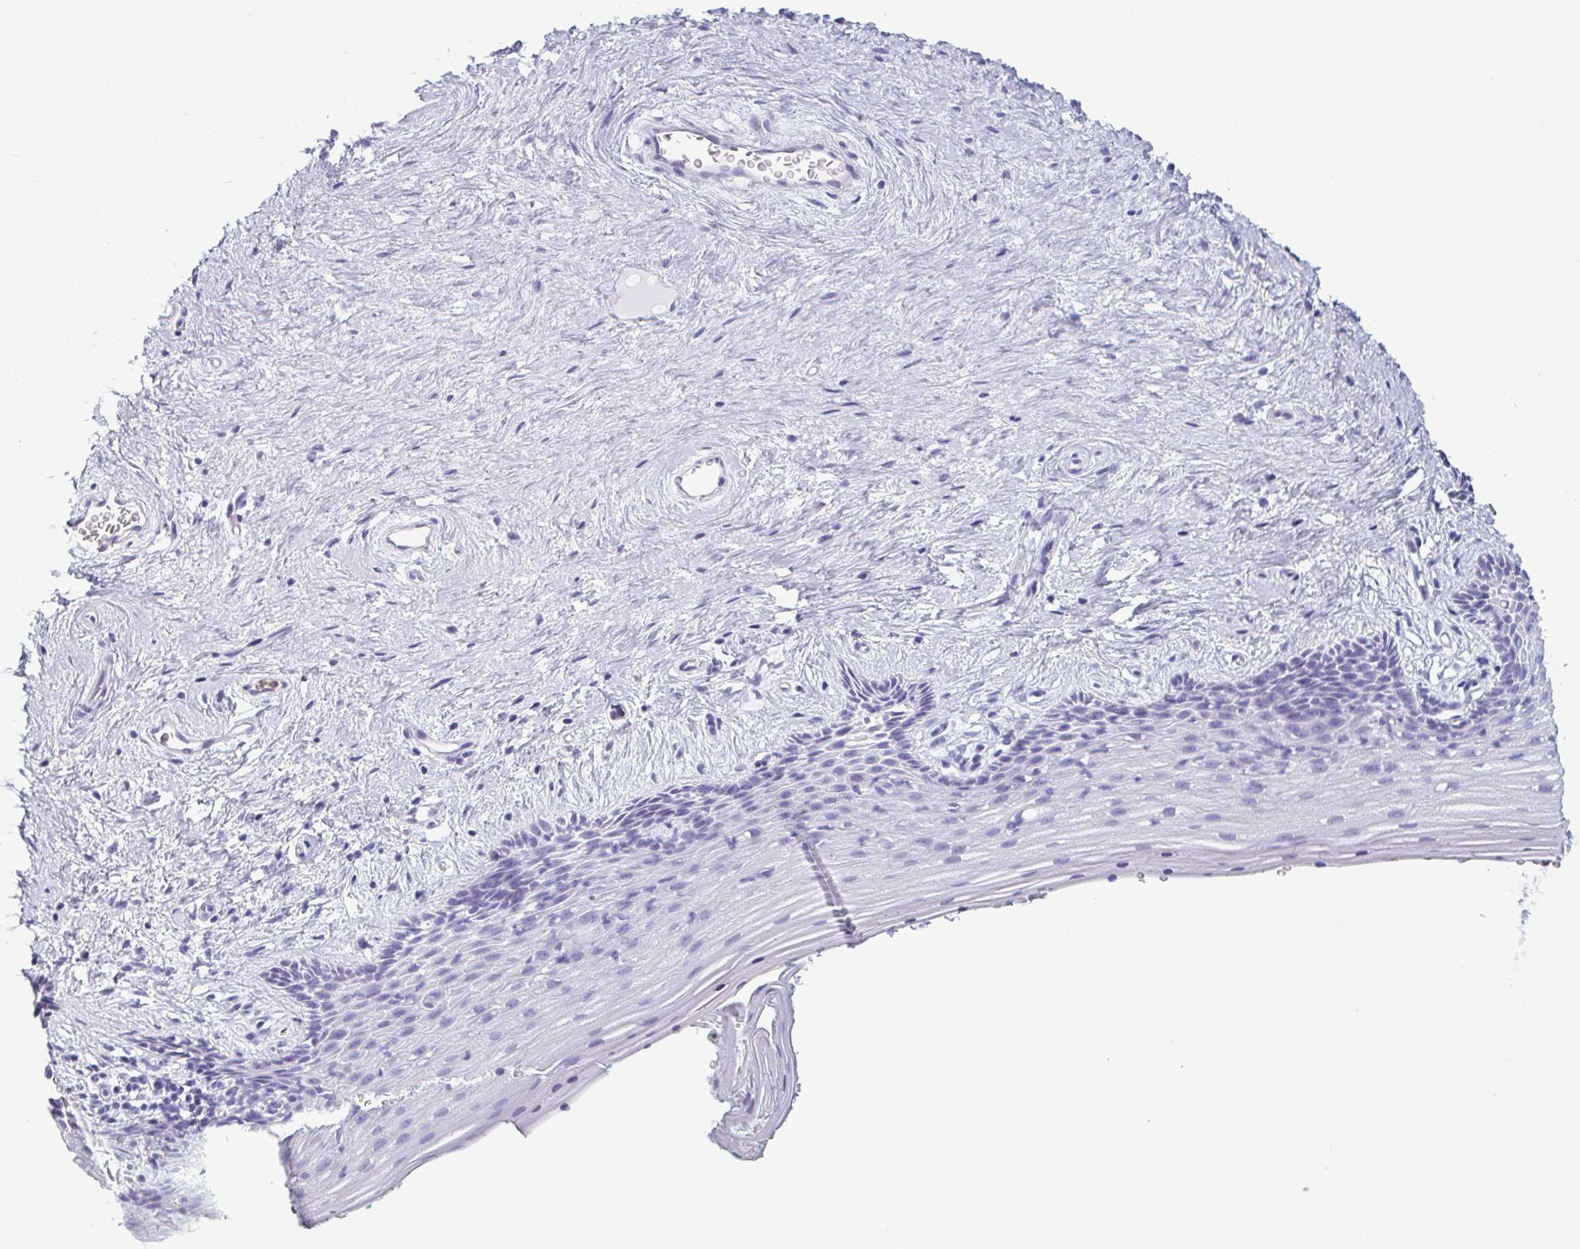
{"staining": {"intensity": "moderate", "quantity": "<25%", "location": "nuclear"}, "tissue": "vagina", "cell_type": "Squamous epithelial cells", "image_type": "normal", "snomed": [{"axis": "morphology", "description": "Normal tissue, NOS"}, {"axis": "topography", "description": "Vagina"}], "caption": "This is an image of immunohistochemistry (IHC) staining of benign vagina, which shows moderate staining in the nuclear of squamous epithelial cells.", "gene": "CDA", "patient": {"sex": "female", "age": 45}}